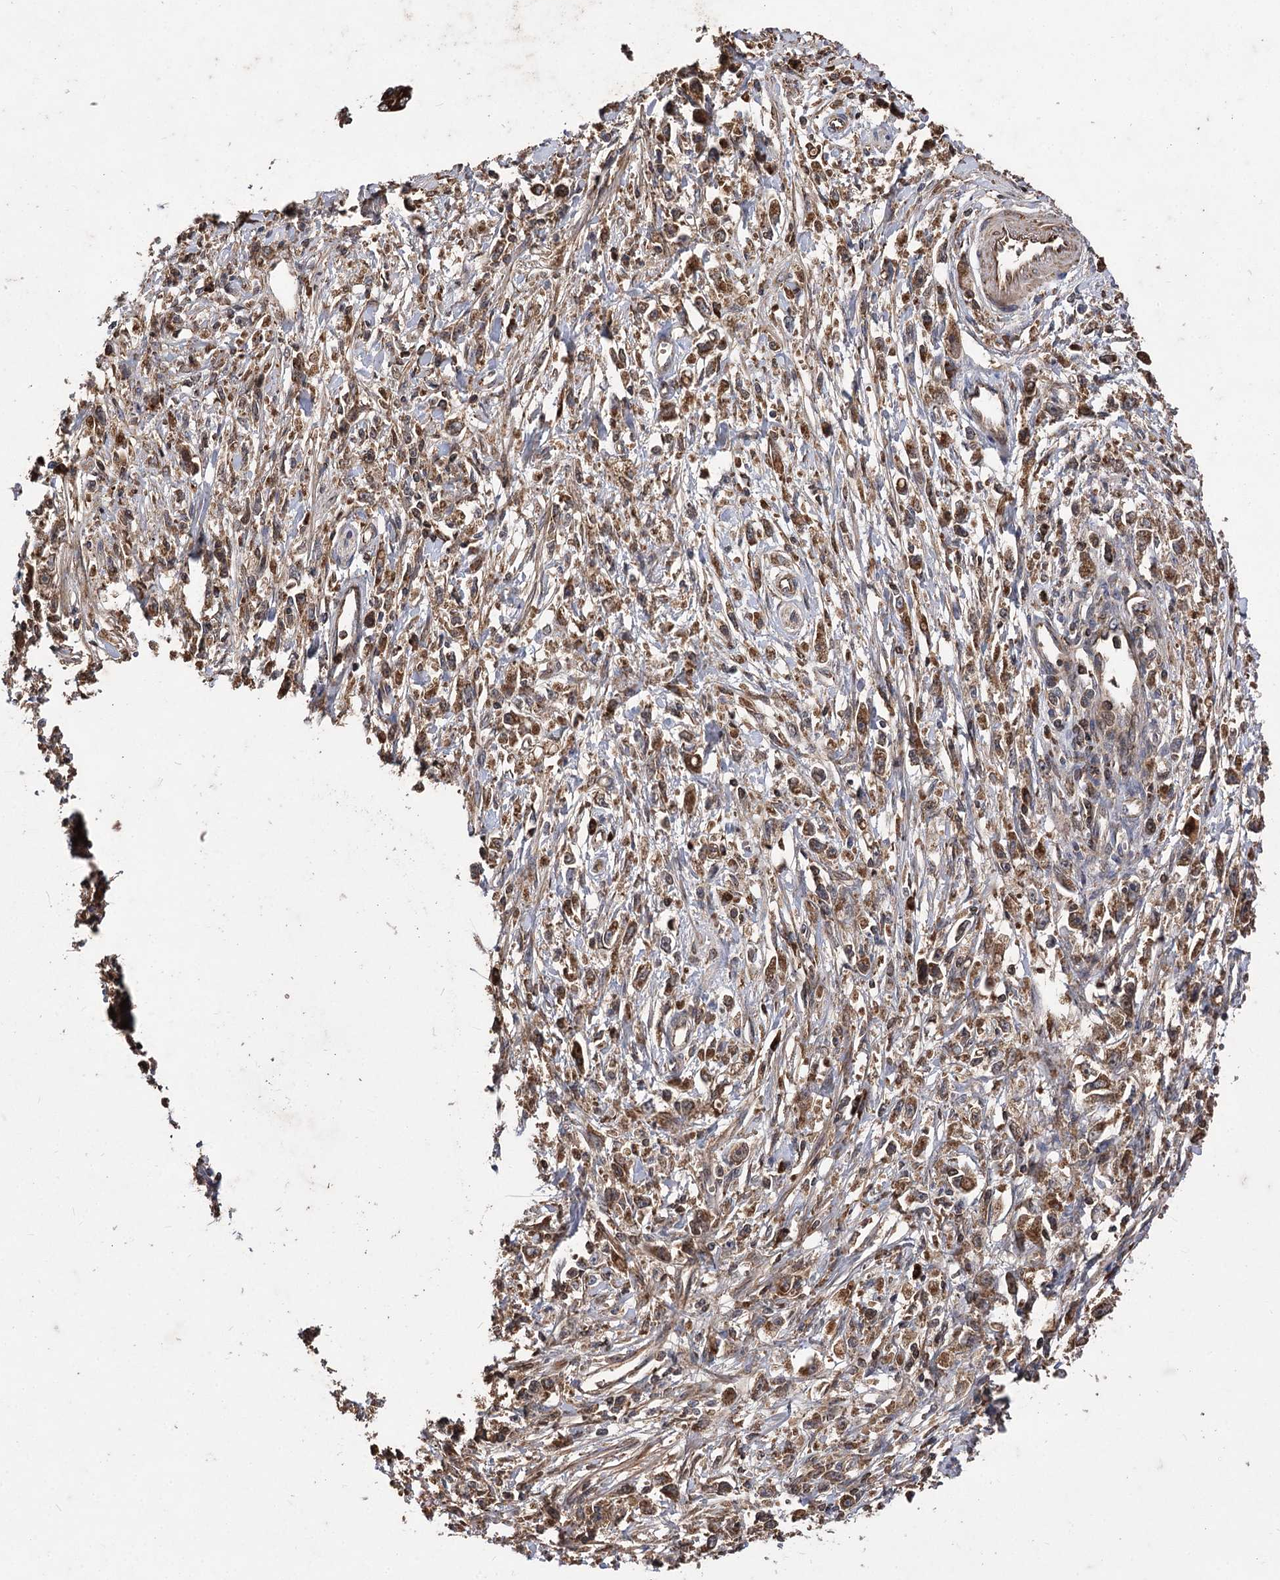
{"staining": {"intensity": "strong", "quantity": ">75%", "location": "cytoplasmic/membranous"}, "tissue": "stomach cancer", "cell_type": "Tumor cells", "image_type": "cancer", "snomed": [{"axis": "morphology", "description": "Adenocarcinoma, NOS"}, {"axis": "topography", "description": "Stomach"}], "caption": "A brown stain shows strong cytoplasmic/membranous expression of a protein in human stomach adenocarcinoma tumor cells.", "gene": "RASSF3", "patient": {"sex": "female", "age": 59}}